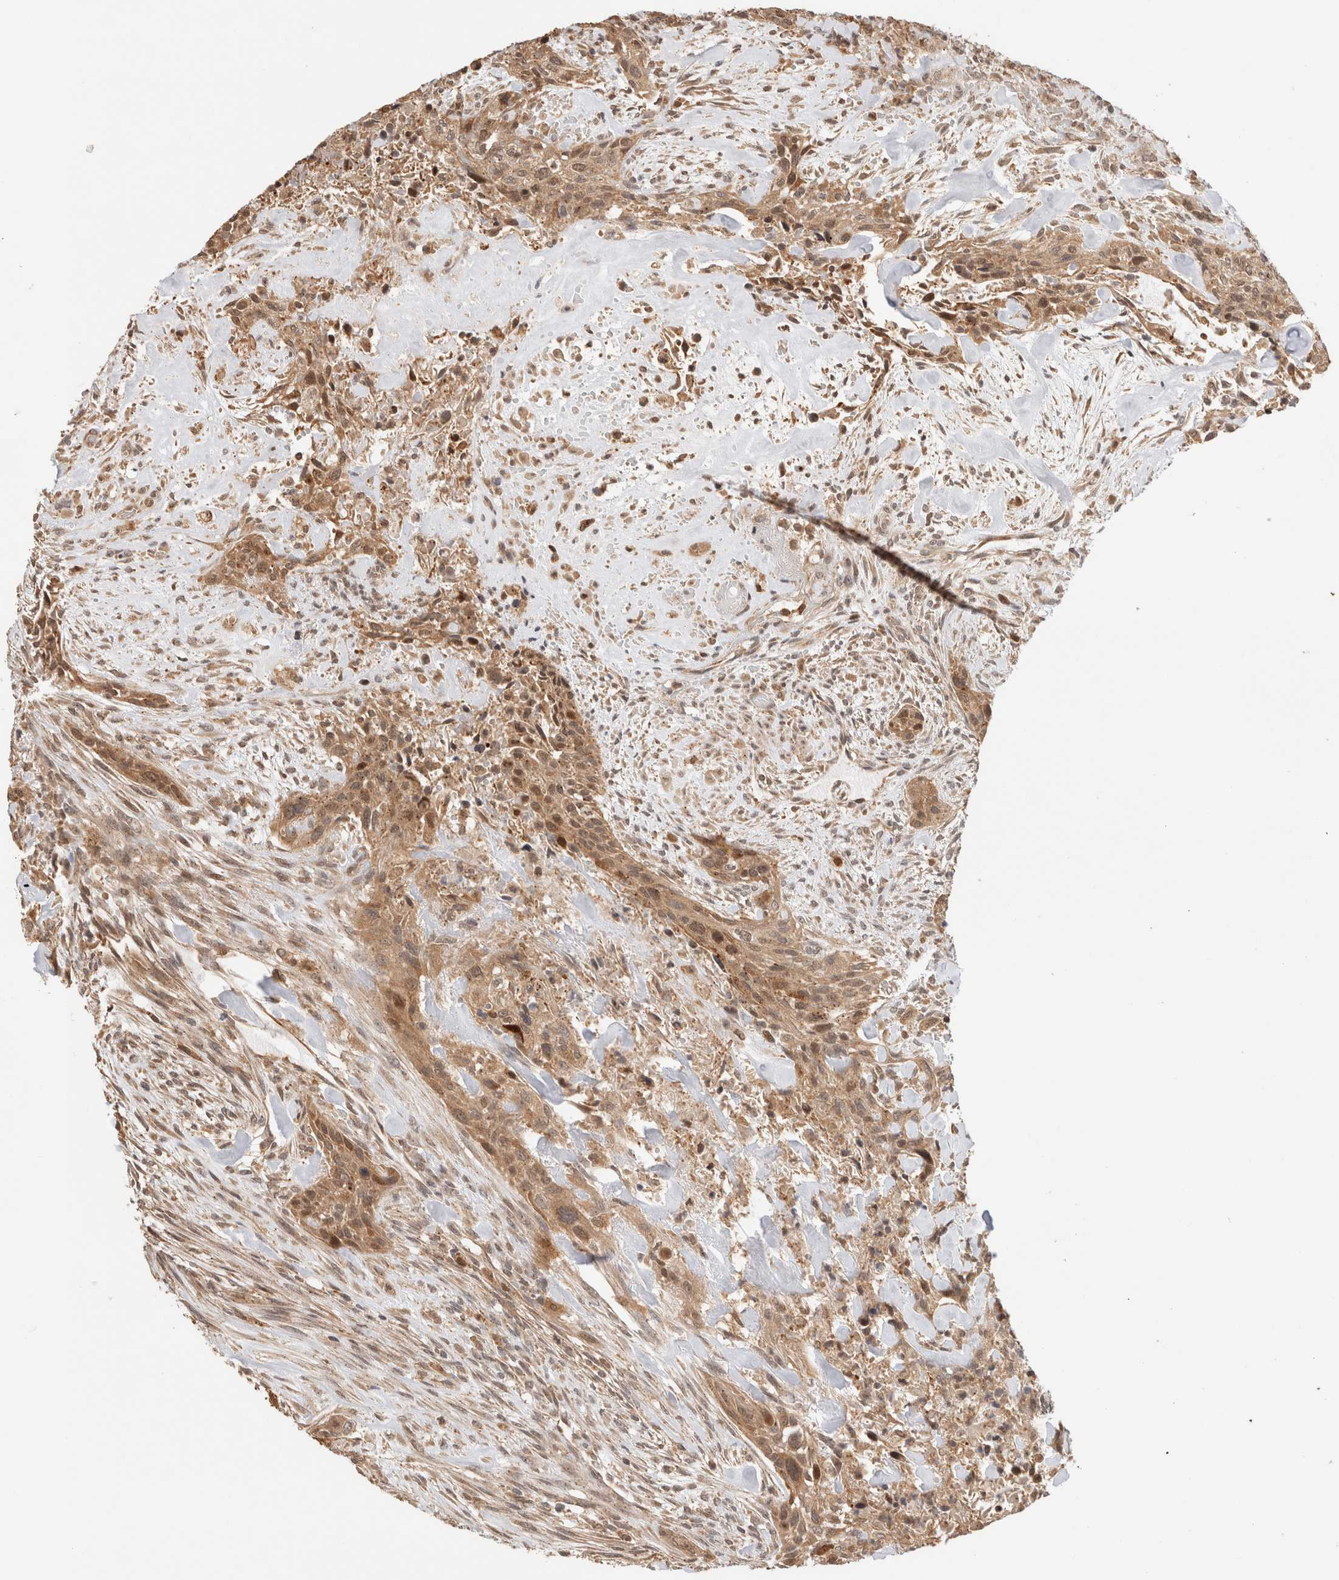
{"staining": {"intensity": "moderate", "quantity": ">75%", "location": "cytoplasmic/membranous"}, "tissue": "urothelial cancer", "cell_type": "Tumor cells", "image_type": "cancer", "snomed": [{"axis": "morphology", "description": "Urothelial carcinoma, High grade"}, {"axis": "topography", "description": "Urinary bladder"}], "caption": "An immunohistochemistry (IHC) photomicrograph of tumor tissue is shown. Protein staining in brown labels moderate cytoplasmic/membranous positivity in urothelial cancer within tumor cells.", "gene": "OTUD6B", "patient": {"sex": "male", "age": 35}}